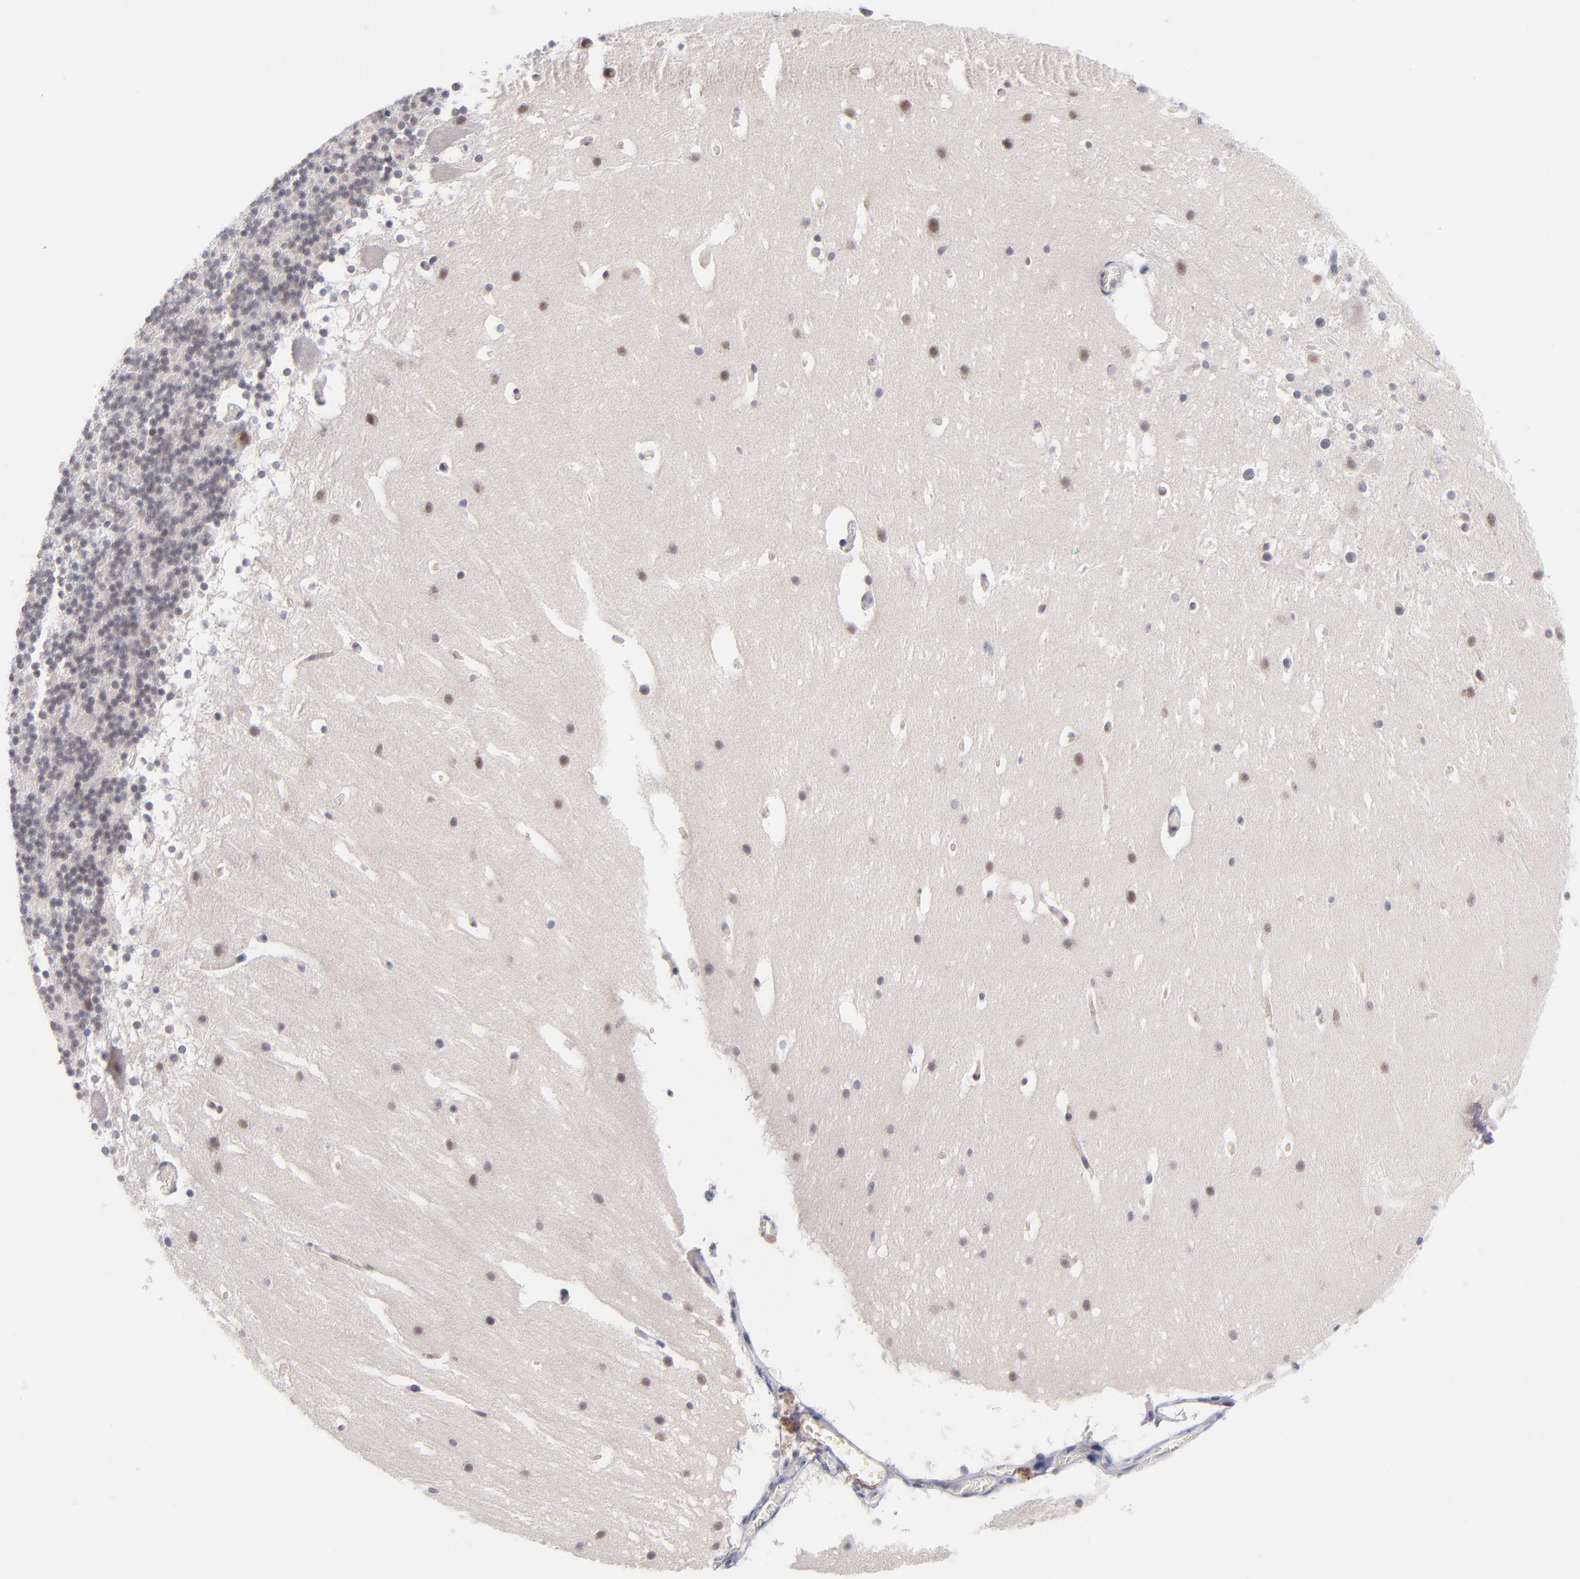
{"staining": {"intensity": "negative", "quantity": "none", "location": "none"}, "tissue": "cerebellum", "cell_type": "Cells in granular layer", "image_type": "normal", "snomed": [{"axis": "morphology", "description": "Normal tissue, NOS"}, {"axis": "topography", "description": "Cerebellum"}], "caption": "Cells in granular layer show no significant positivity in unremarkable cerebellum. (DAB immunohistochemistry (IHC) visualized using brightfield microscopy, high magnification).", "gene": "WSB1", "patient": {"sex": "female", "age": 19}}